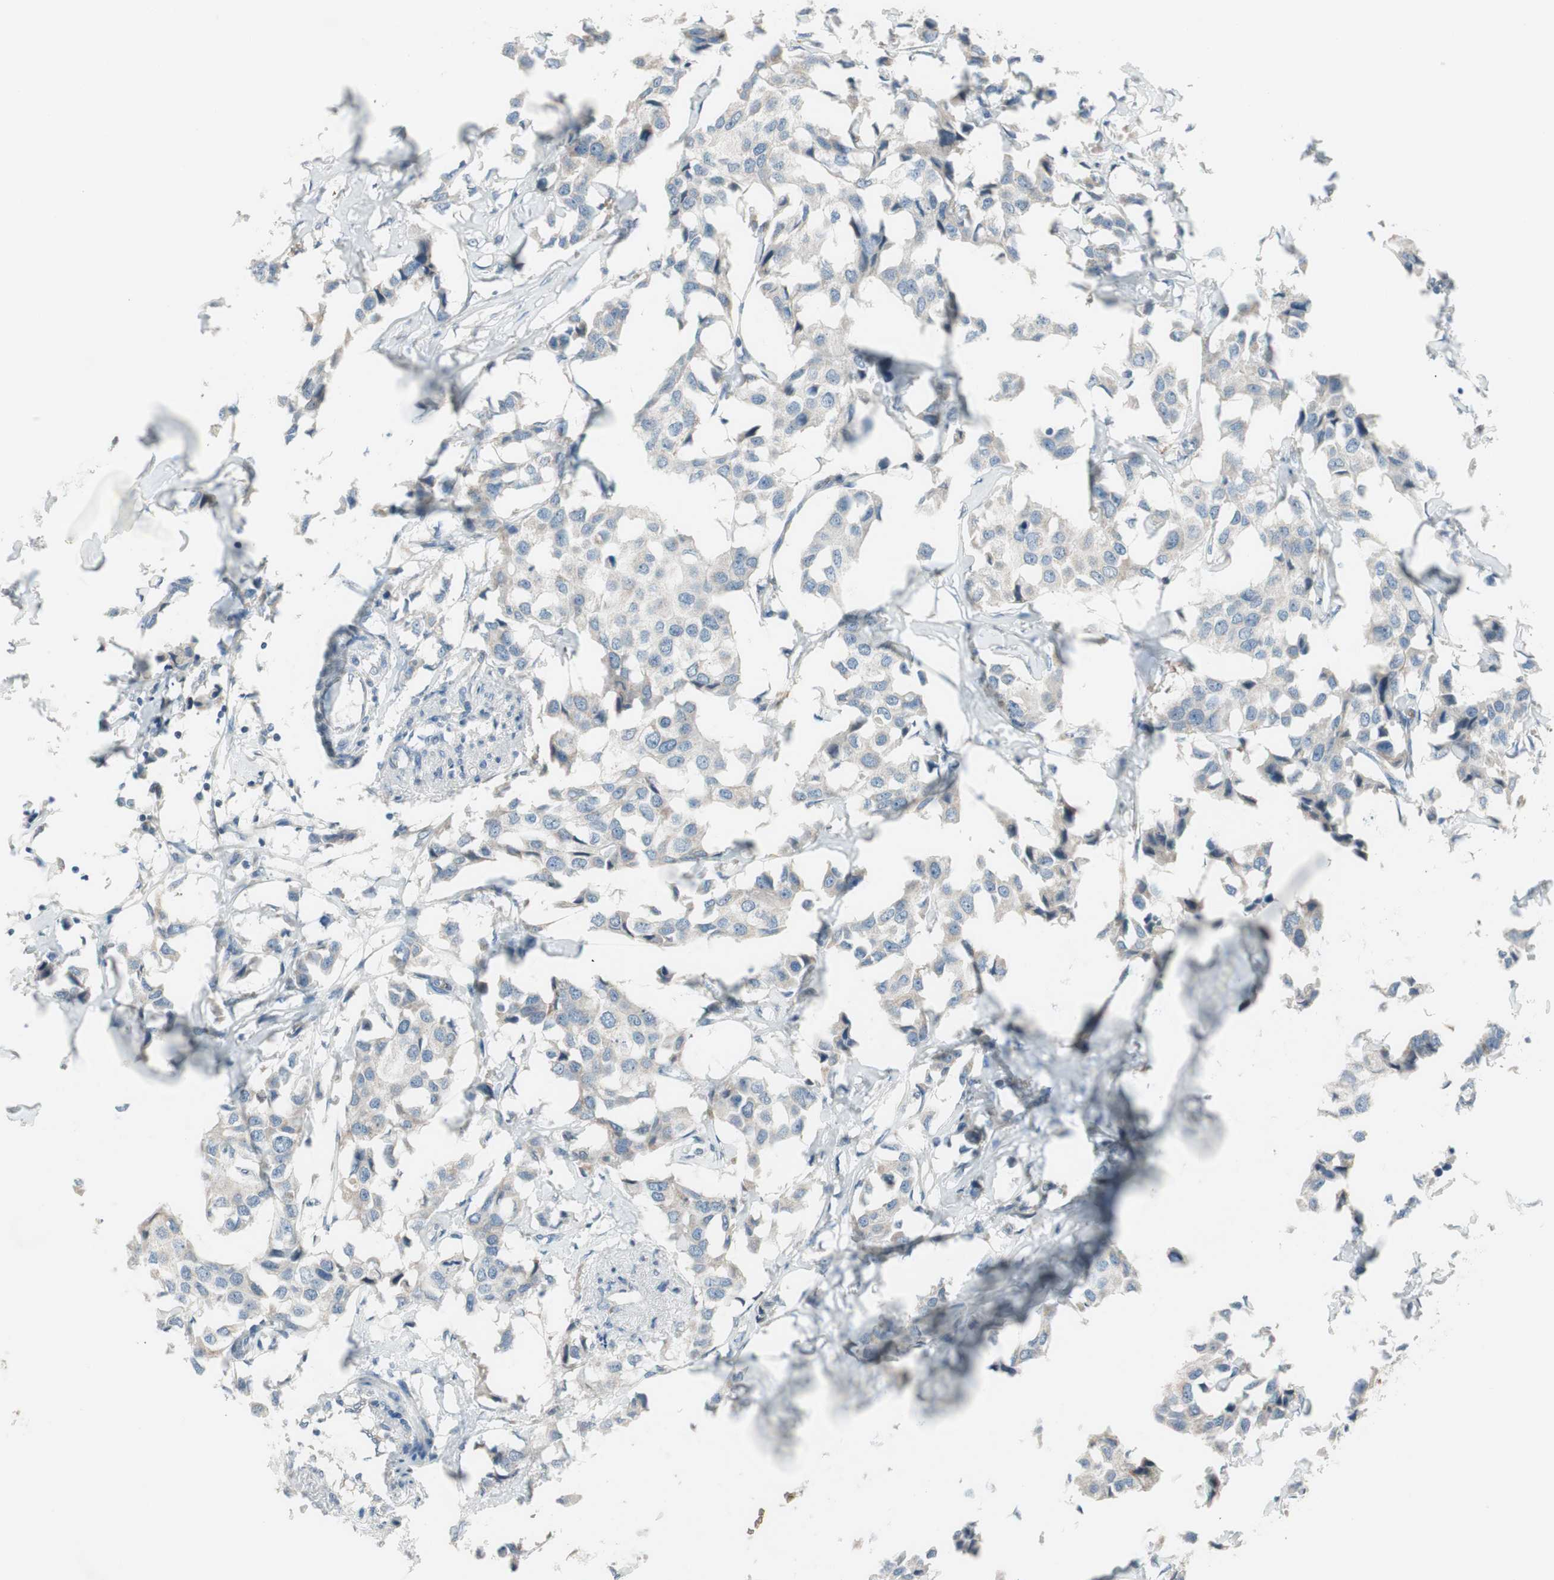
{"staining": {"intensity": "weak", "quantity": "<25%", "location": "cytoplasmic/membranous"}, "tissue": "breast cancer", "cell_type": "Tumor cells", "image_type": "cancer", "snomed": [{"axis": "morphology", "description": "Duct carcinoma"}, {"axis": "topography", "description": "Breast"}], "caption": "Photomicrograph shows no protein staining in tumor cells of breast invasive ductal carcinoma tissue.", "gene": "GYPC", "patient": {"sex": "female", "age": 80}}